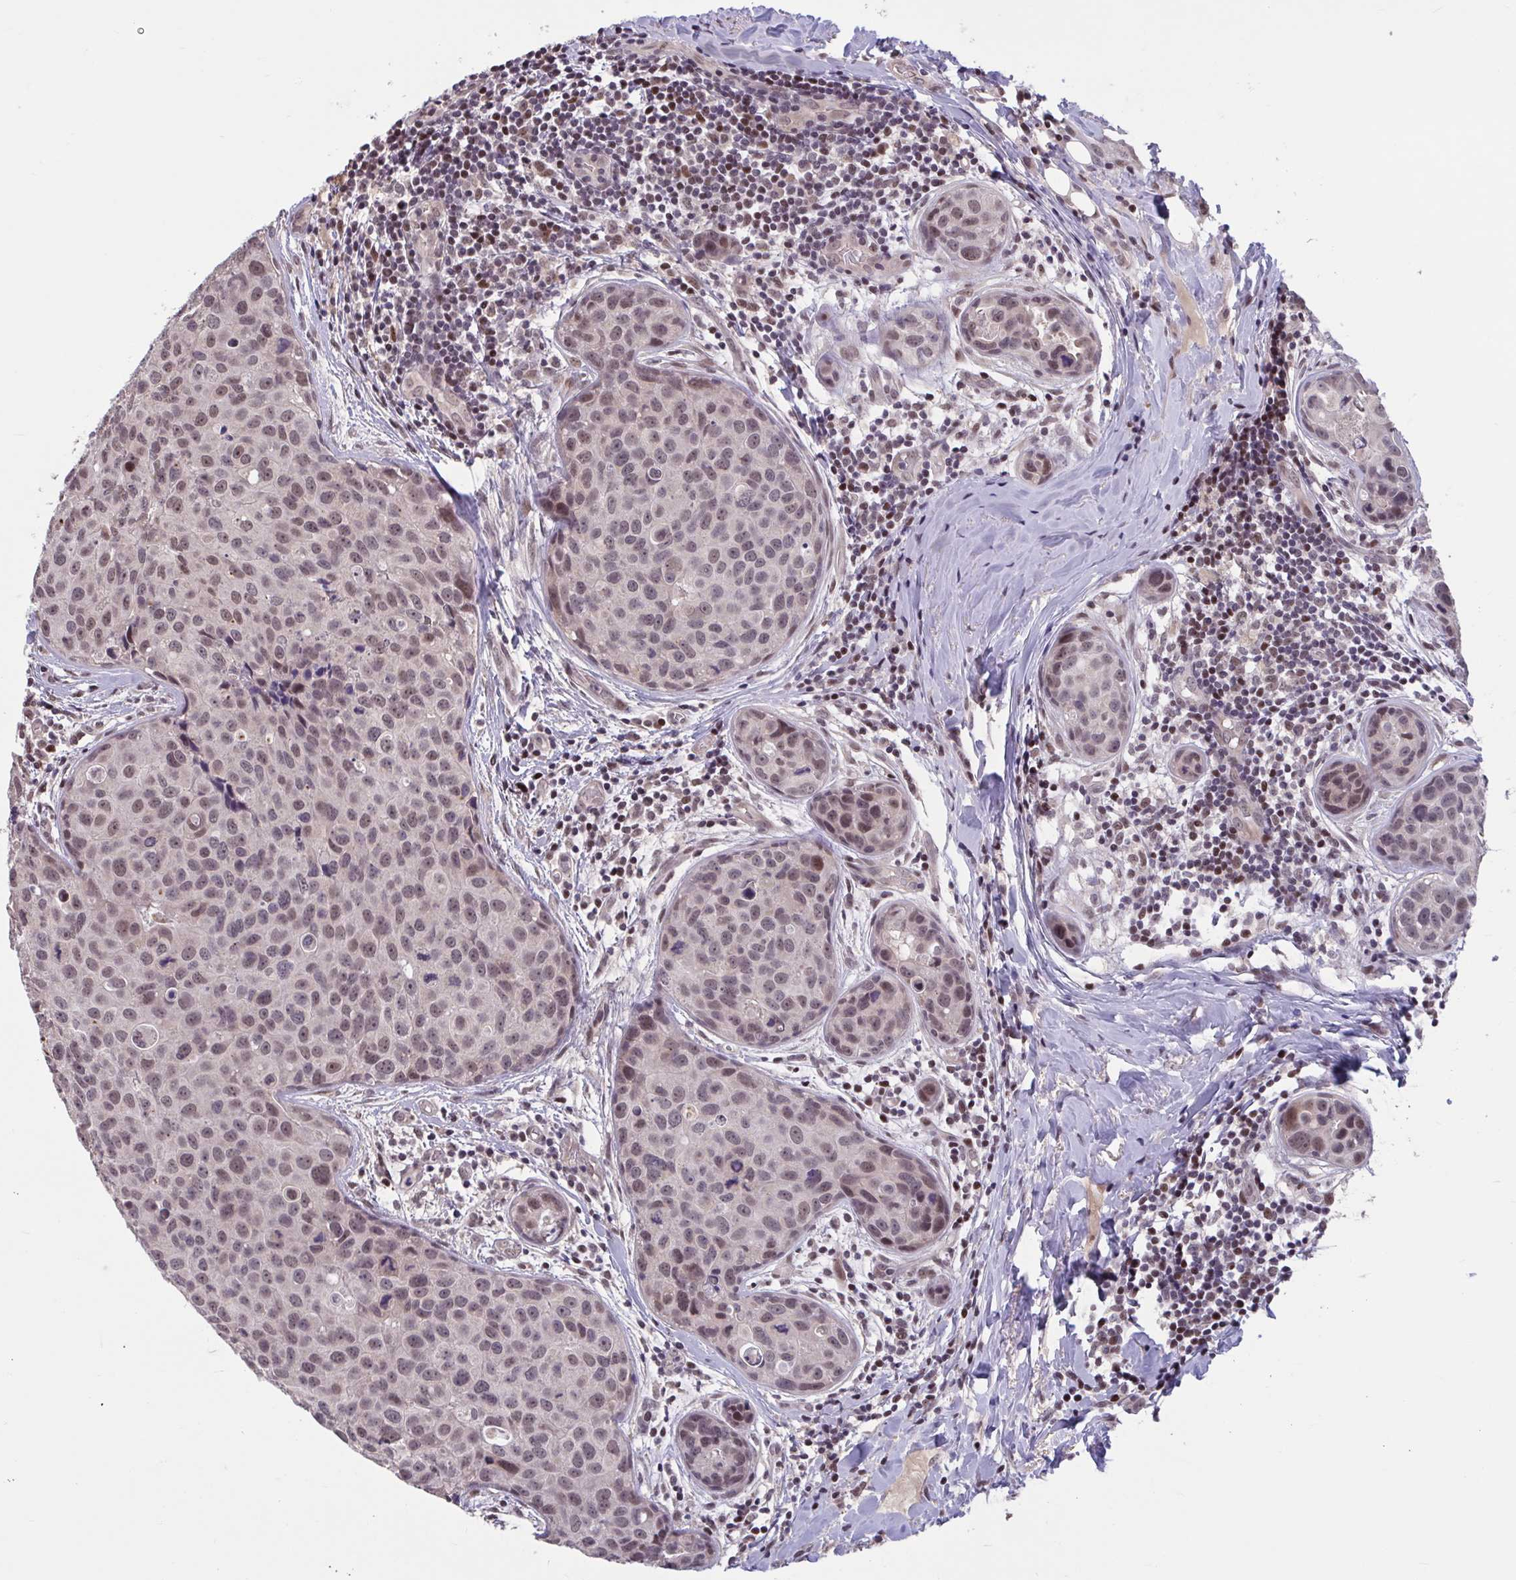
{"staining": {"intensity": "moderate", "quantity": "25%-75%", "location": "nuclear"}, "tissue": "breast cancer", "cell_type": "Tumor cells", "image_type": "cancer", "snomed": [{"axis": "morphology", "description": "Duct carcinoma"}, {"axis": "topography", "description": "Breast"}], "caption": "High-magnification brightfield microscopy of breast cancer stained with DAB (3,3'-diaminobenzidine) (brown) and counterstained with hematoxylin (blue). tumor cells exhibit moderate nuclear positivity is identified in approximately25%-75% of cells.", "gene": "ZNF414", "patient": {"sex": "female", "age": 24}}